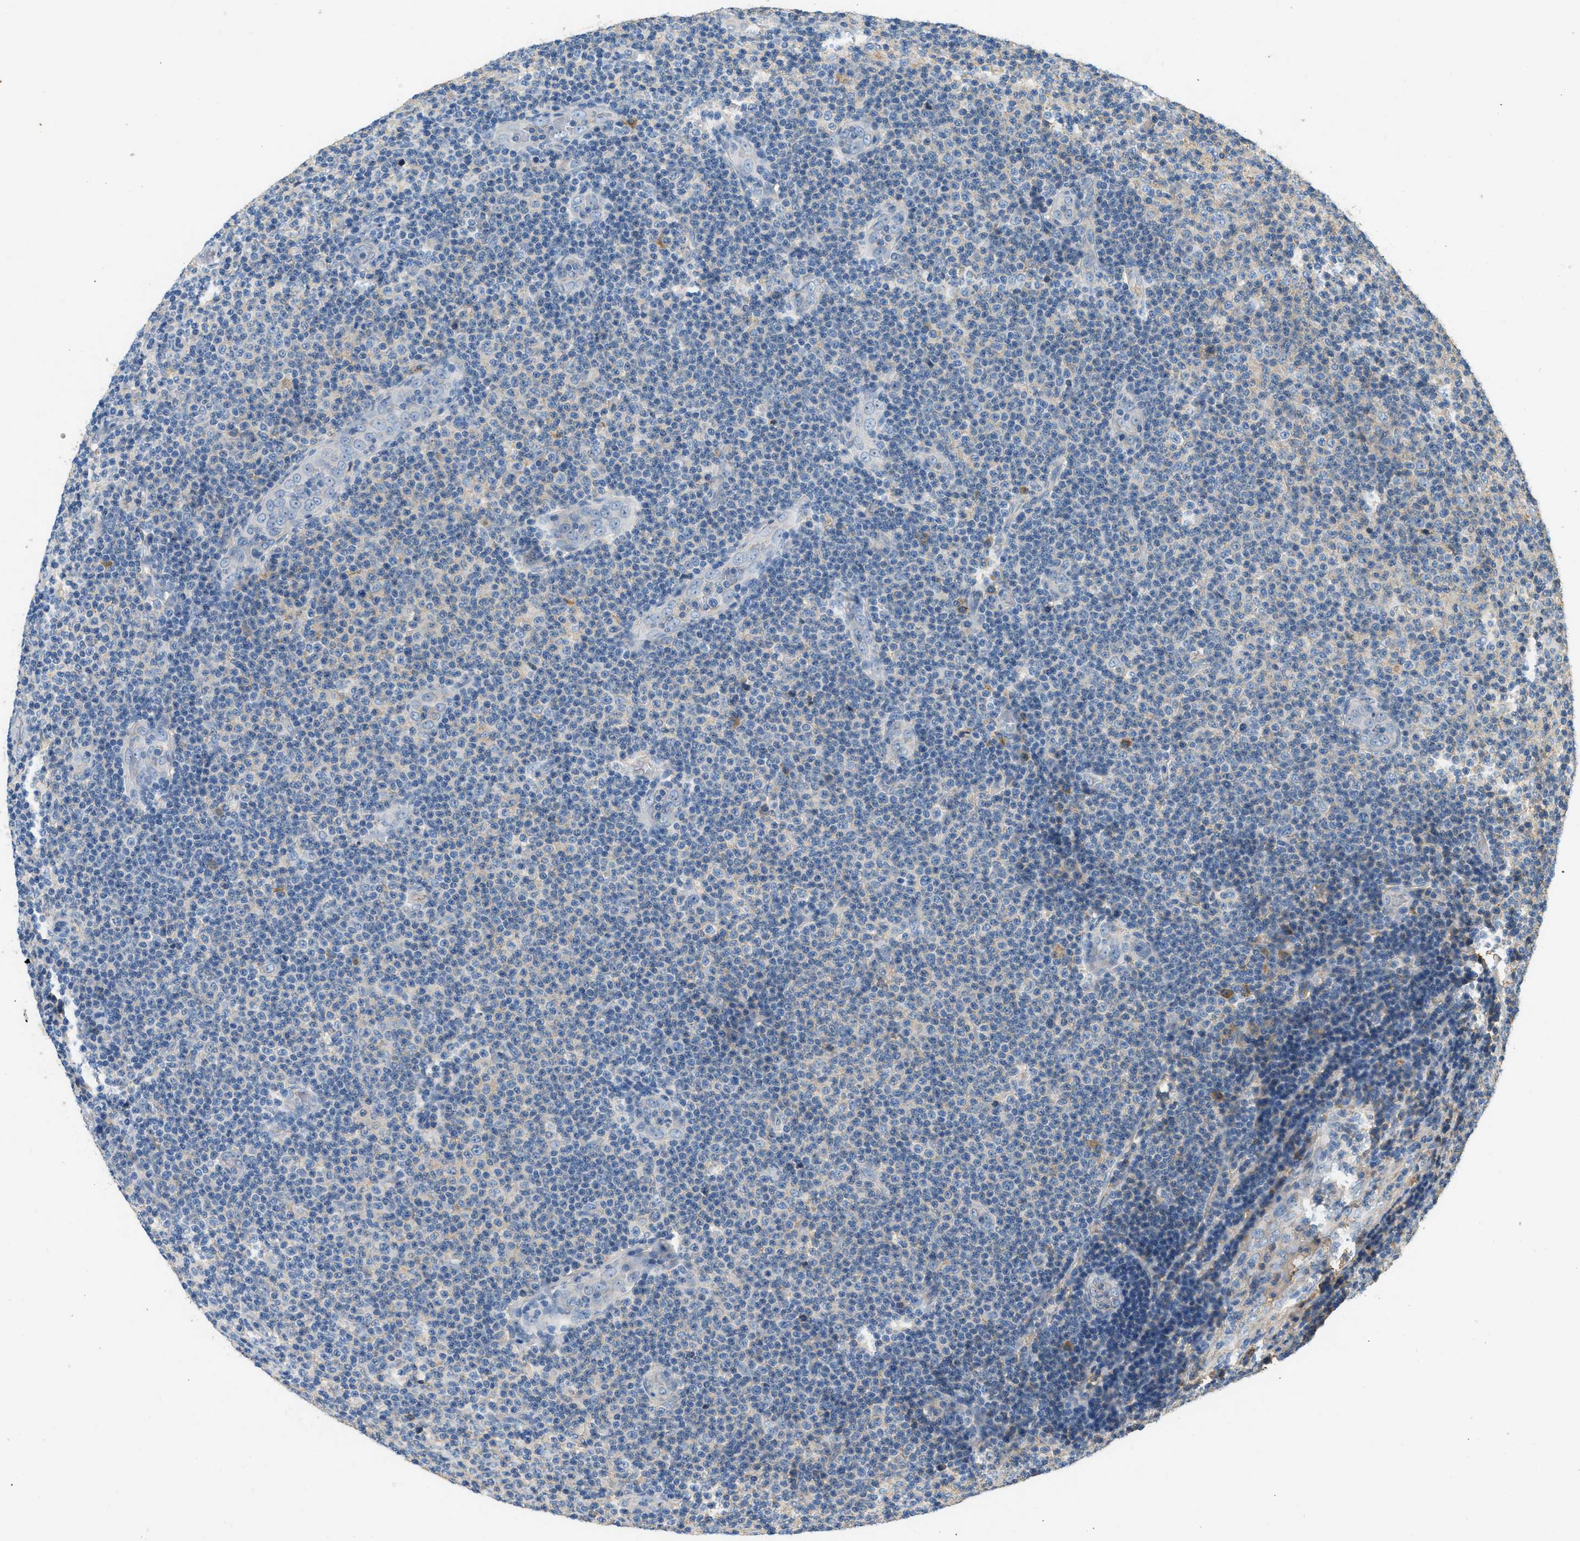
{"staining": {"intensity": "weak", "quantity": "<25%", "location": "cytoplasmic/membranous"}, "tissue": "lymphoma", "cell_type": "Tumor cells", "image_type": "cancer", "snomed": [{"axis": "morphology", "description": "Malignant lymphoma, non-Hodgkin's type, Low grade"}, {"axis": "topography", "description": "Lymph node"}], "caption": "Immunohistochemistry image of neoplastic tissue: malignant lymphoma, non-Hodgkin's type (low-grade) stained with DAB (3,3'-diaminobenzidine) demonstrates no significant protein staining in tumor cells.", "gene": "STC1", "patient": {"sex": "male", "age": 83}}